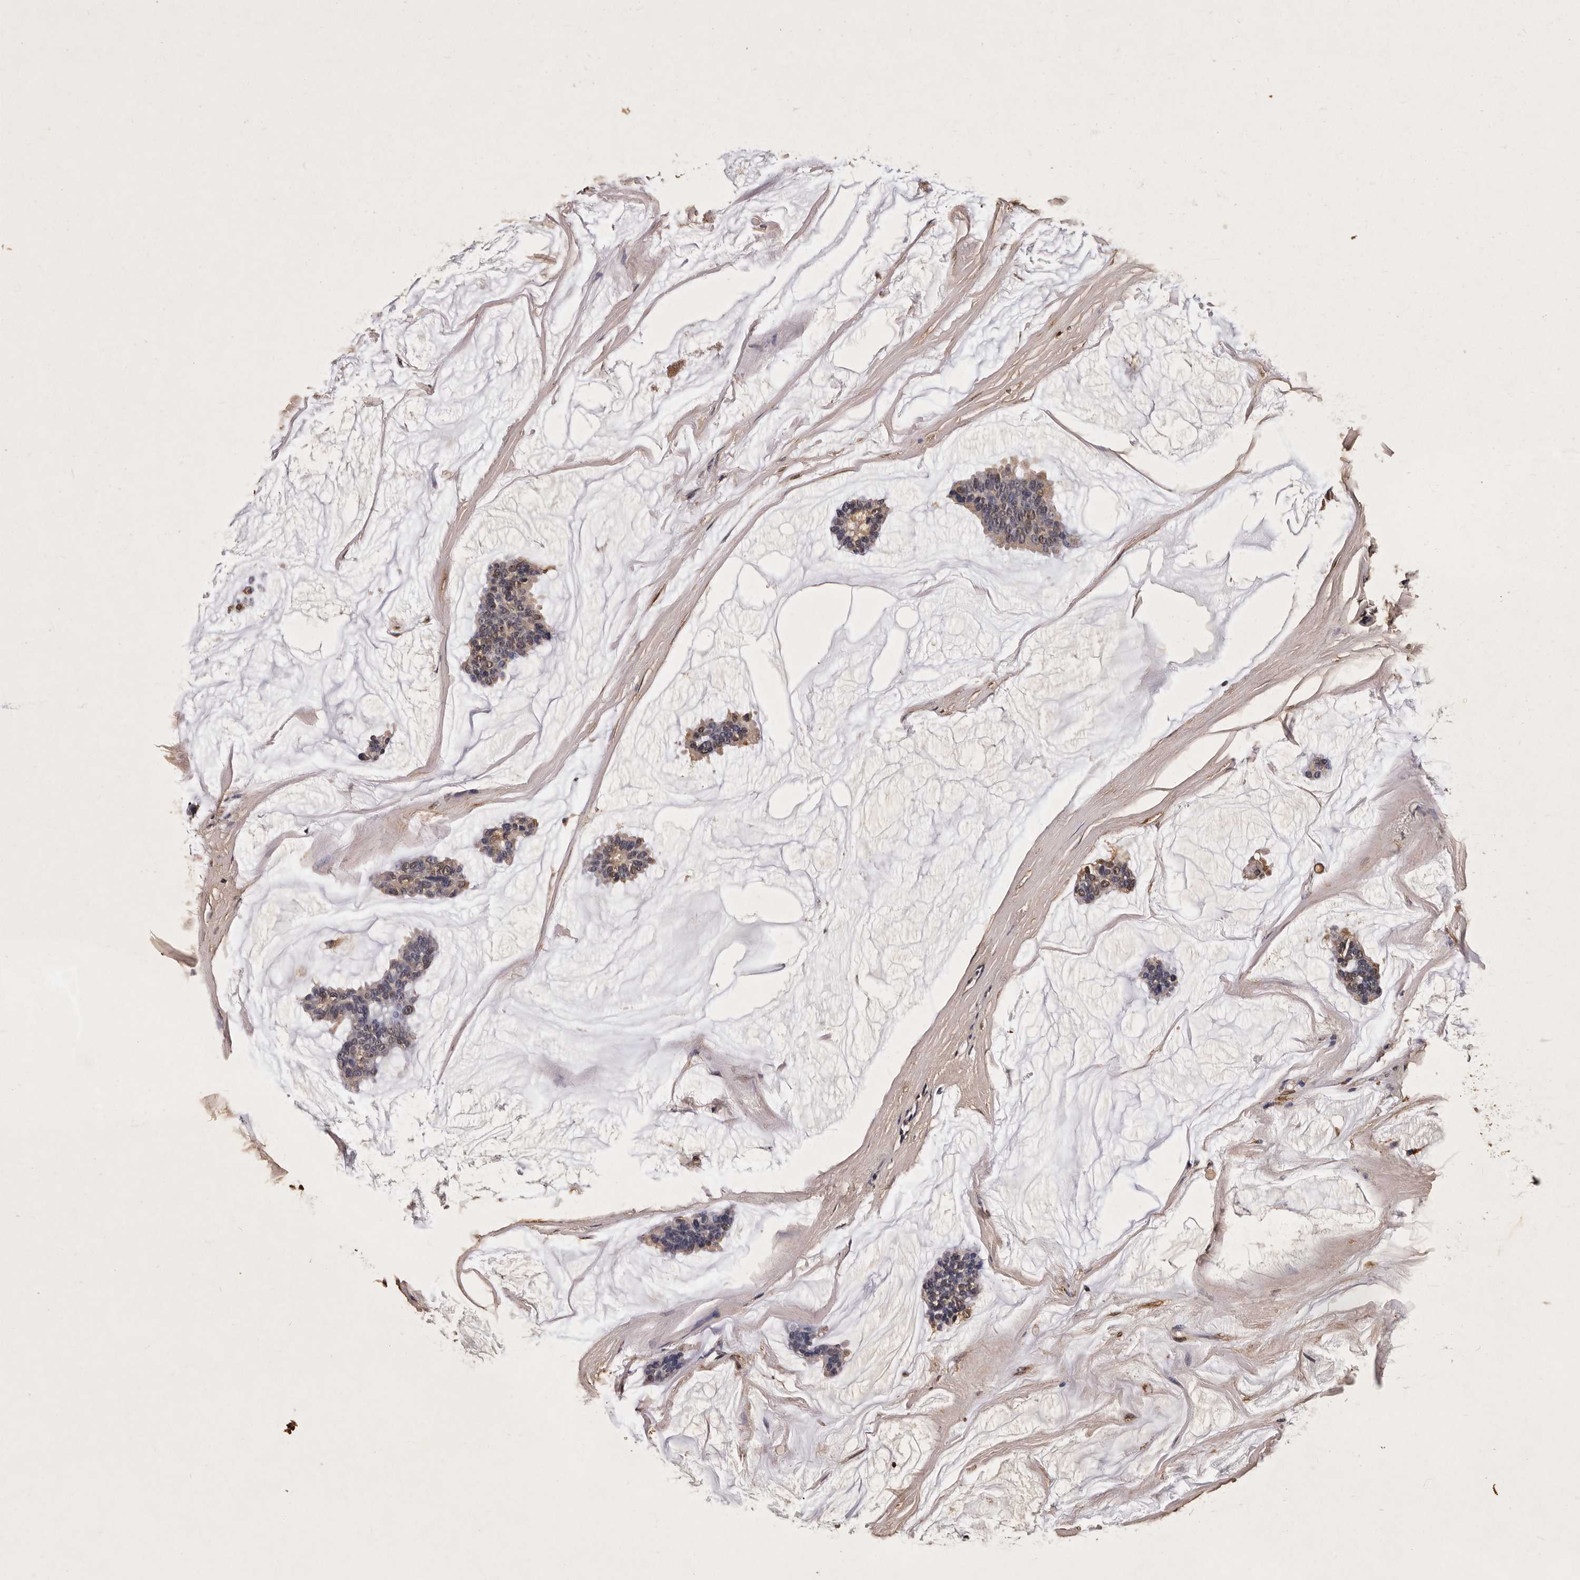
{"staining": {"intensity": "weak", "quantity": "25%-75%", "location": "cytoplasmic/membranous,nuclear"}, "tissue": "breast cancer", "cell_type": "Tumor cells", "image_type": "cancer", "snomed": [{"axis": "morphology", "description": "Duct carcinoma"}, {"axis": "topography", "description": "Breast"}], "caption": "This histopathology image exhibits immunohistochemistry (IHC) staining of intraductal carcinoma (breast), with low weak cytoplasmic/membranous and nuclear staining in approximately 25%-75% of tumor cells.", "gene": "PARS2", "patient": {"sex": "female", "age": 93}}